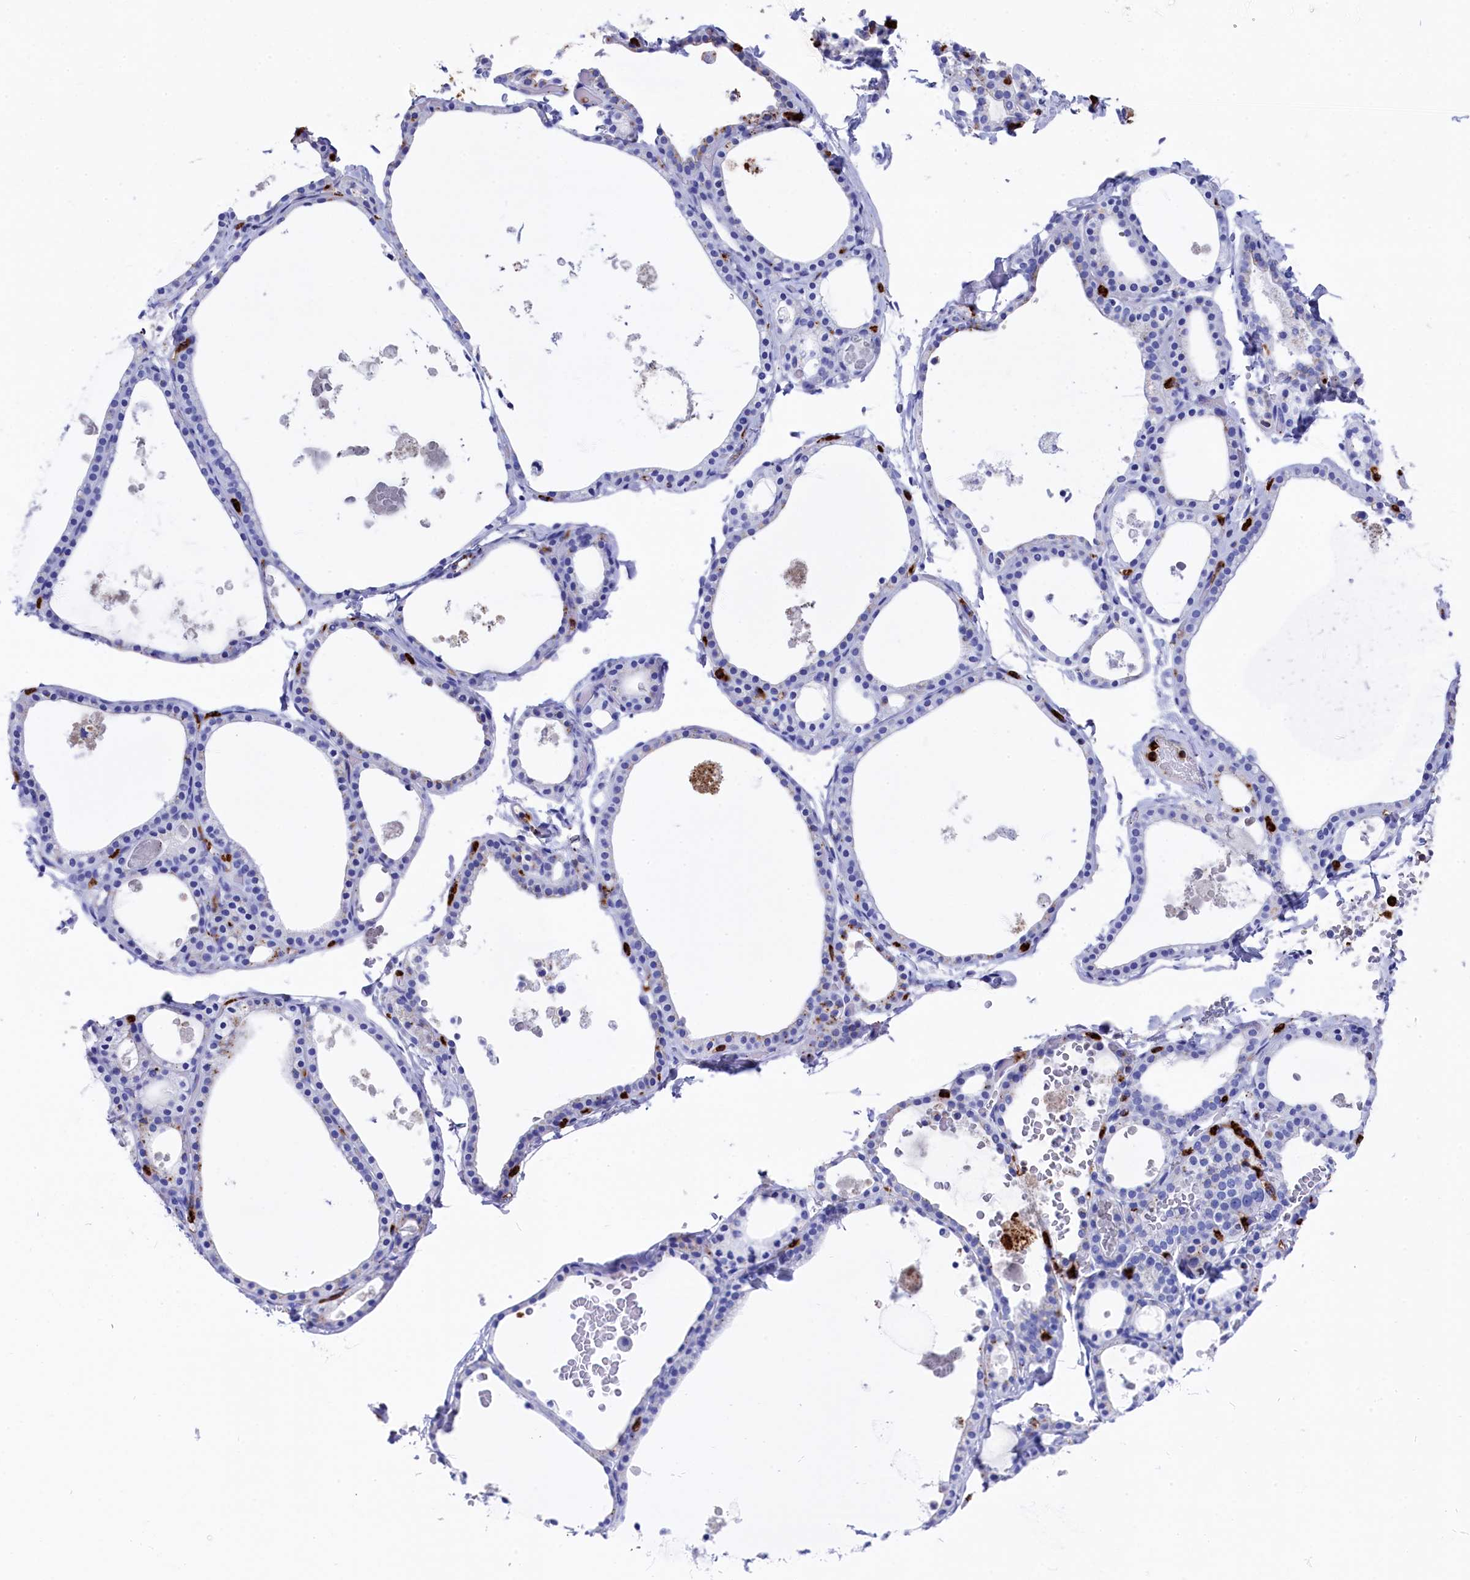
{"staining": {"intensity": "negative", "quantity": "none", "location": "none"}, "tissue": "thyroid gland", "cell_type": "Glandular cells", "image_type": "normal", "snomed": [{"axis": "morphology", "description": "Normal tissue, NOS"}, {"axis": "topography", "description": "Thyroid gland"}], "caption": "DAB immunohistochemical staining of normal thyroid gland displays no significant staining in glandular cells.", "gene": "PLAC8", "patient": {"sex": "male", "age": 56}}